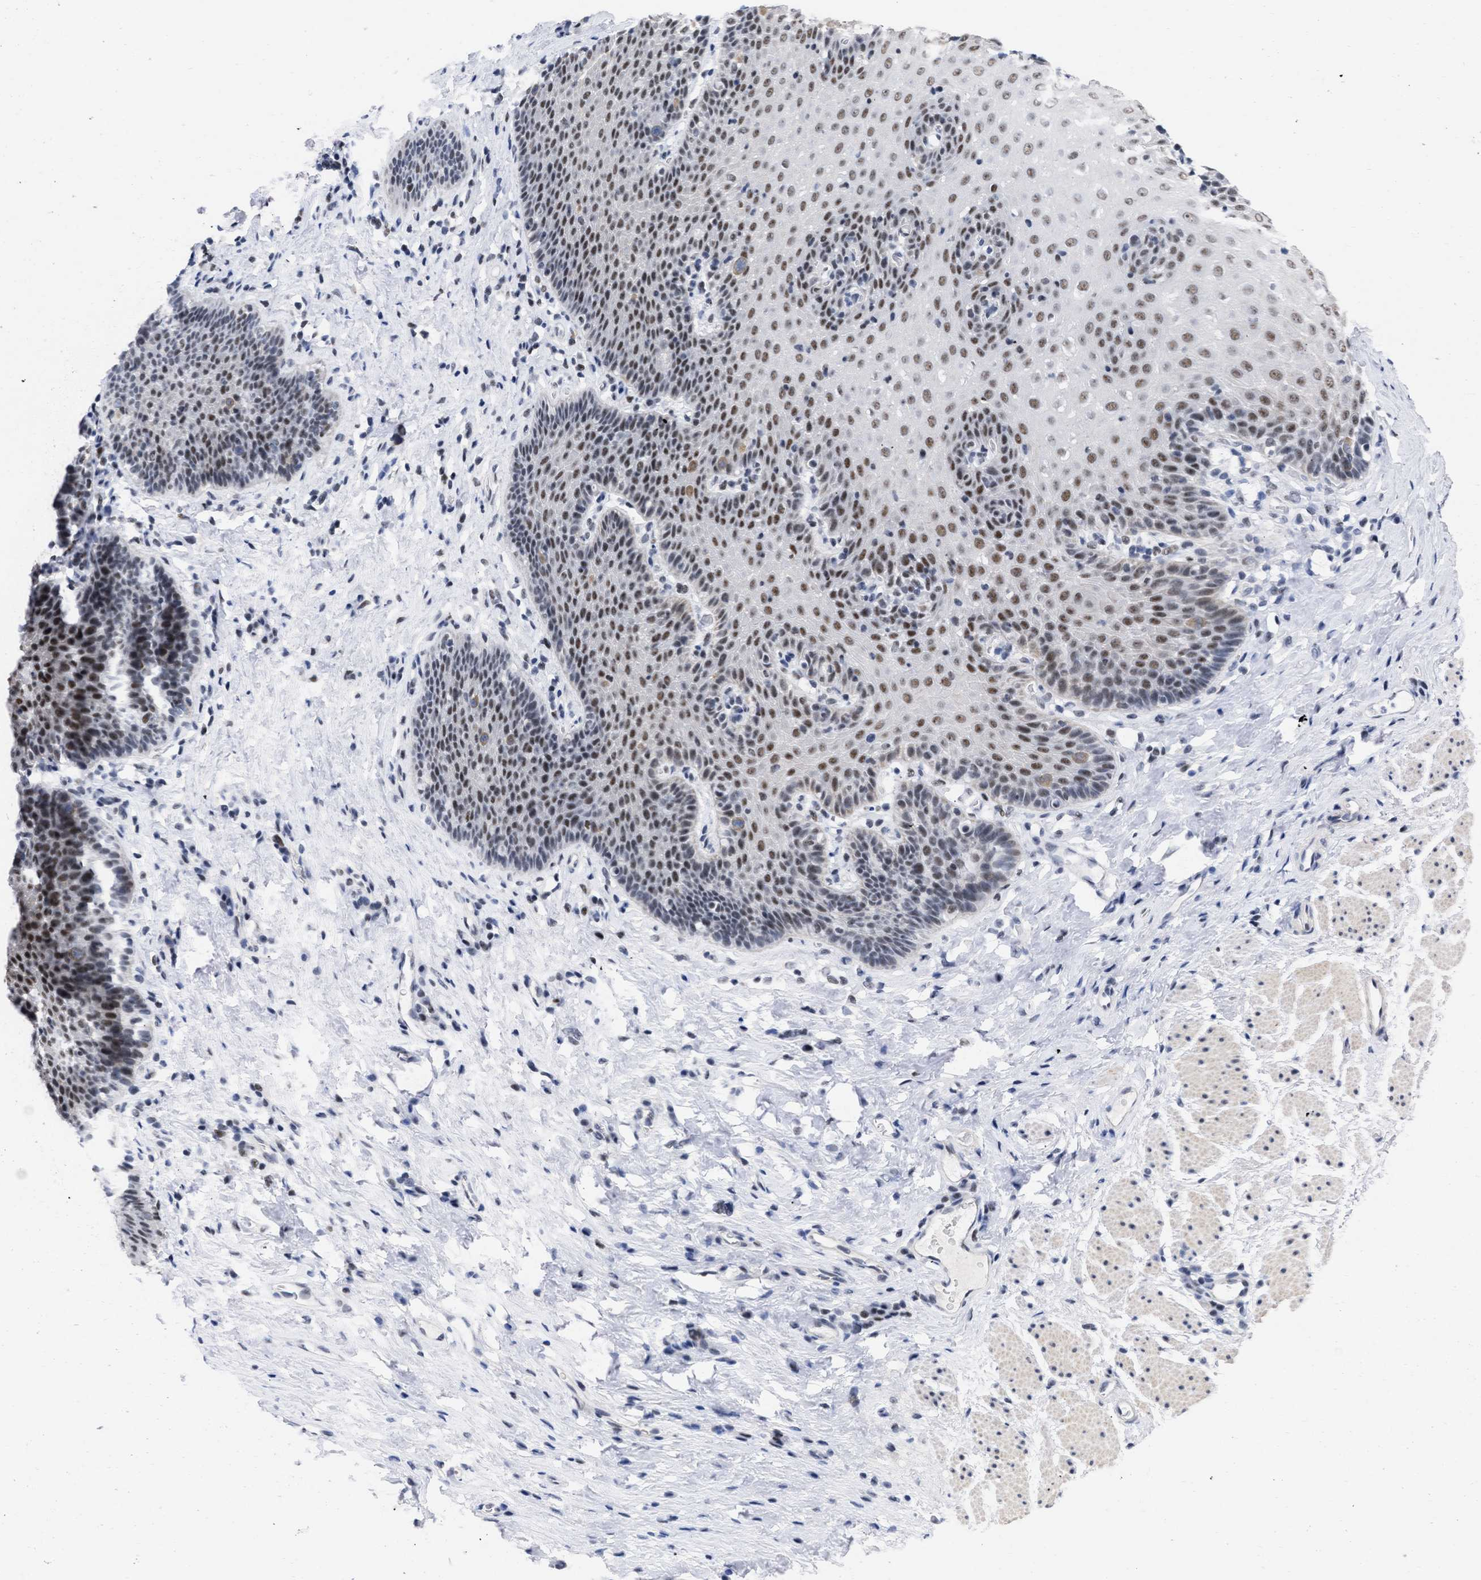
{"staining": {"intensity": "moderate", "quantity": ">75%", "location": "nuclear"}, "tissue": "esophagus", "cell_type": "Squamous epithelial cells", "image_type": "normal", "snomed": [{"axis": "morphology", "description": "Normal tissue, NOS"}, {"axis": "topography", "description": "Esophagus"}], "caption": "Brown immunohistochemical staining in normal human esophagus exhibits moderate nuclear positivity in about >75% of squamous epithelial cells.", "gene": "DDX41", "patient": {"sex": "female", "age": 61}}